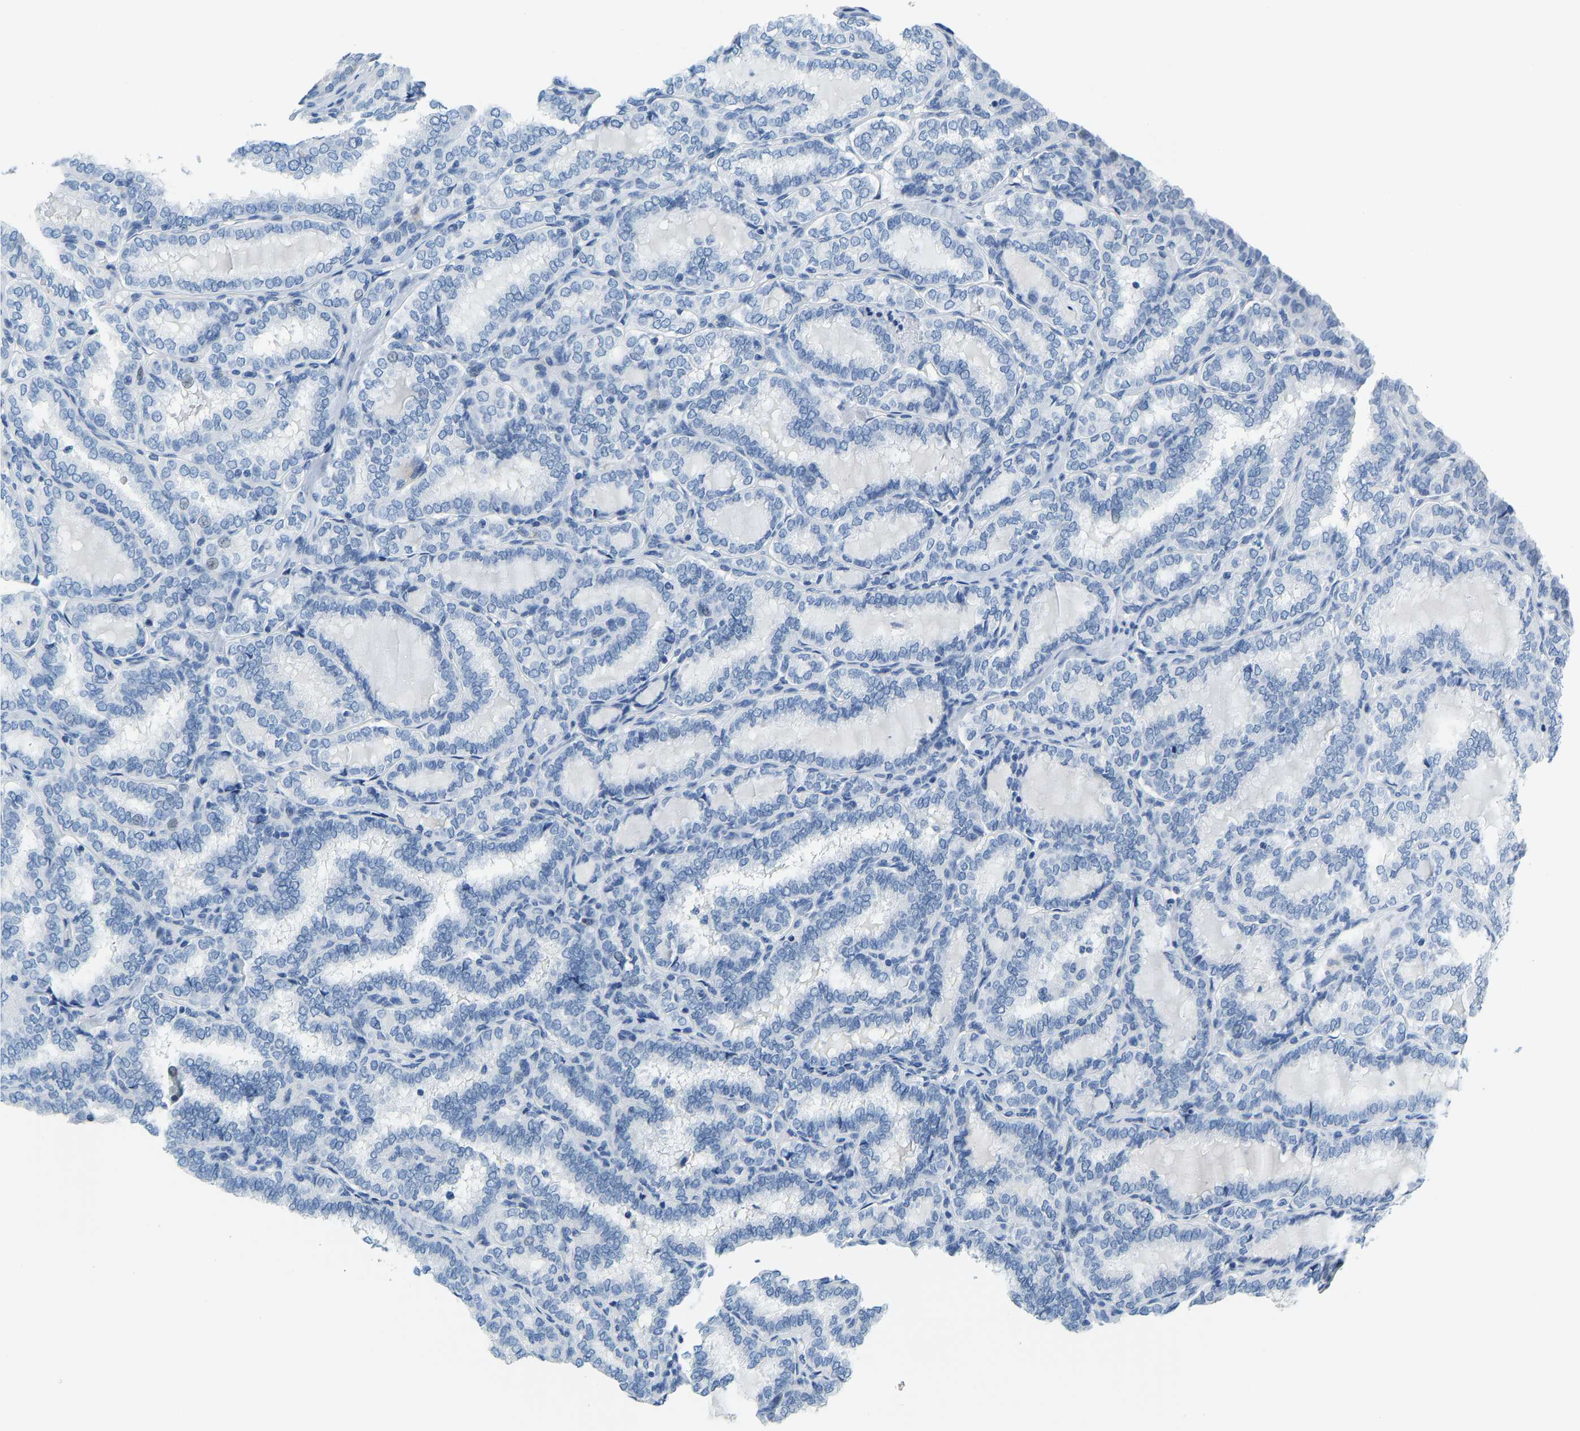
{"staining": {"intensity": "negative", "quantity": "none", "location": "none"}, "tissue": "thyroid cancer", "cell_type": "Tumor cells", "image_type": "cancer", "snomed": [{"axis": "morphology", "description": "Normal tissue, NOS"}, {"axis": "morphology", "description": "Papillary adenocarcinoma, NOS"}, {"axis": "topography", "description": "Thyroid gland"}], "caption": "Tumor cells are negative for protein expression in human thyroid cancer (papillary adenocarcinoma). (Stains: DAB IHC with hematoxylin counter stain, Microscopy: brightfield microscopy at high magnification).", "gene": "SERPINB3", "patient": {"sex": "female", "age": 30}}